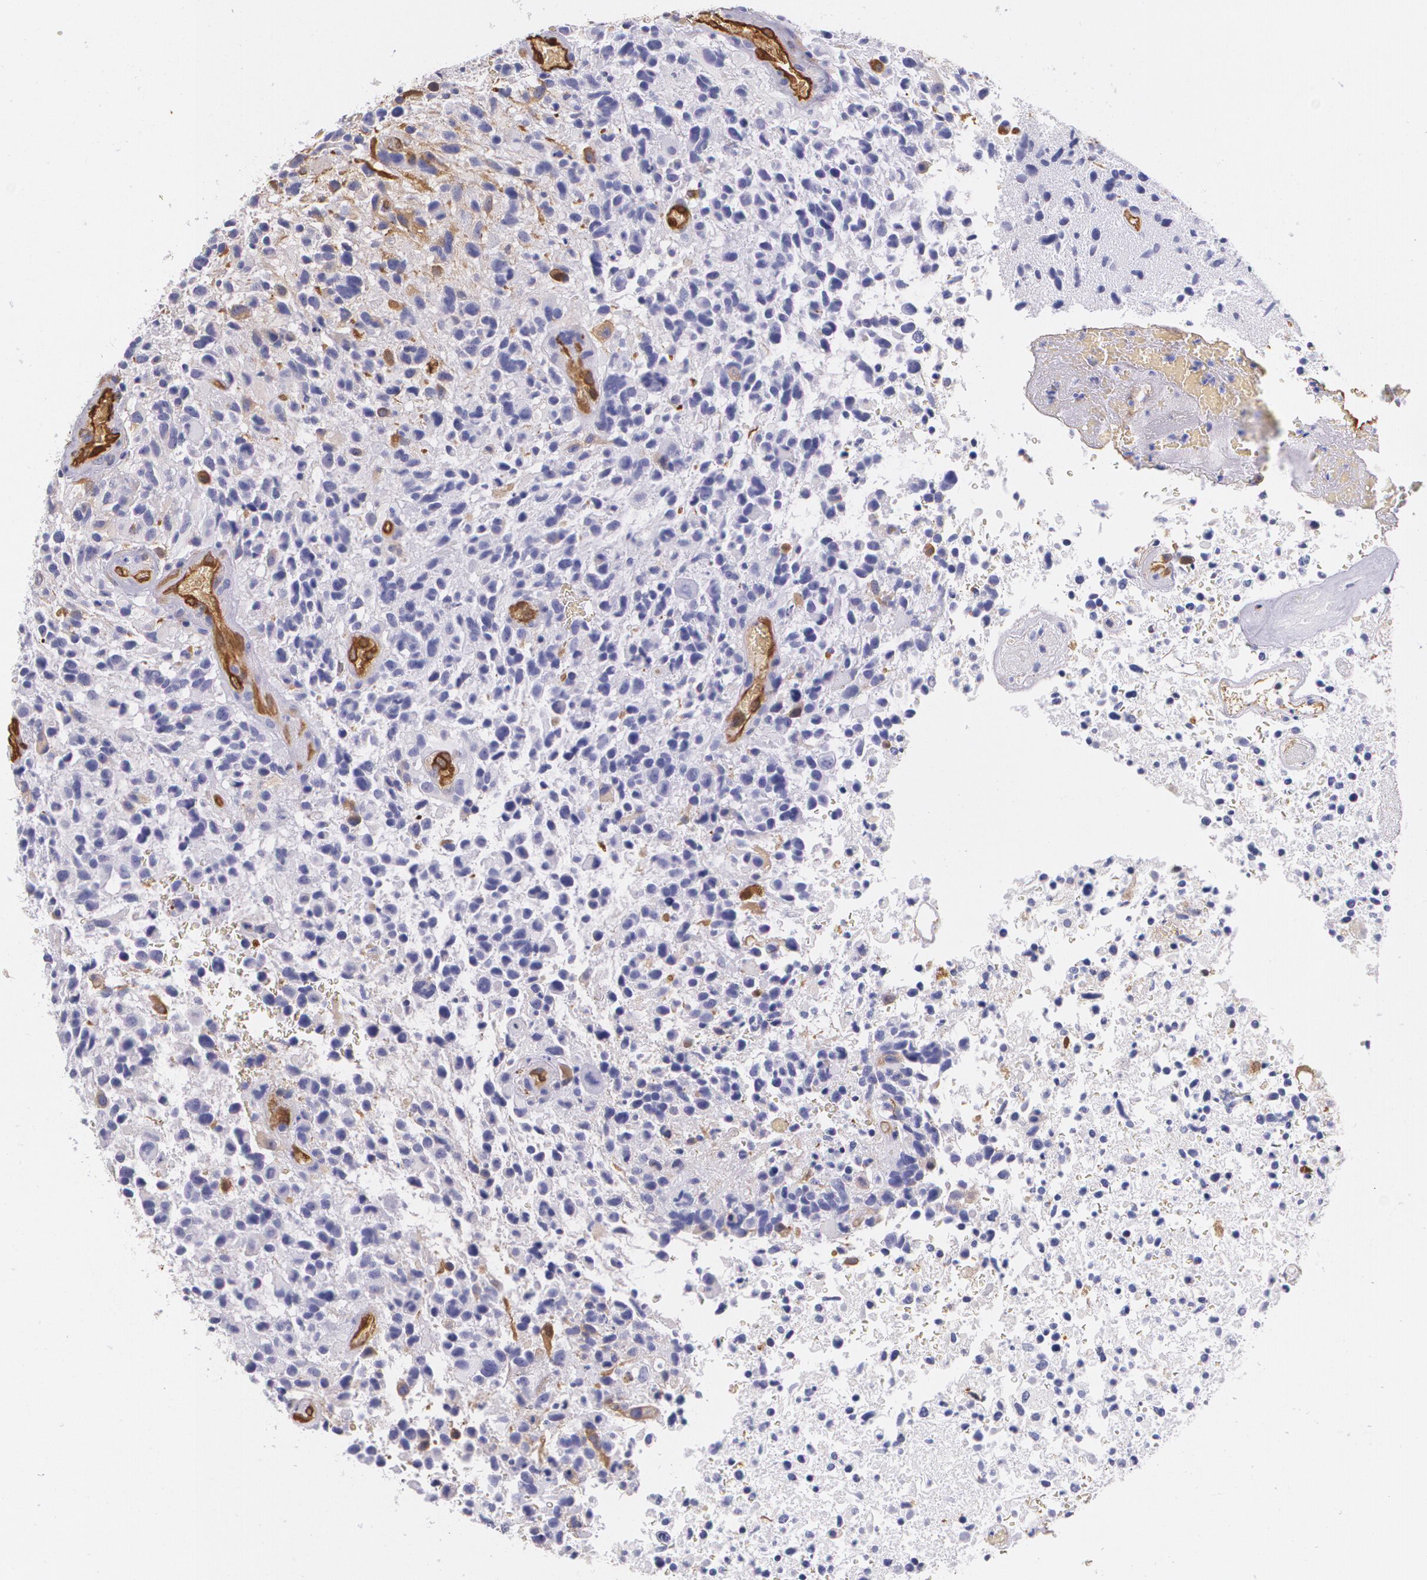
{"staining": {"intensity": "negative", "quantity": "none", "location": "none"}, "tissue": "glioma", "cell_type": "Tumor cells", "image_type": "cancer", "snomed": [{"axis": "morphology", "description": "Glioma, malignant, High grade"}, {"axis": "topography", "description": "Brain"}], "caption": "IHC image of high-grade glioma (malignant) stained for a protein (brown), which shows no expression in tumor cells.", "gene": "MMP2", "patient": {"sex": "male", "age": 72}}